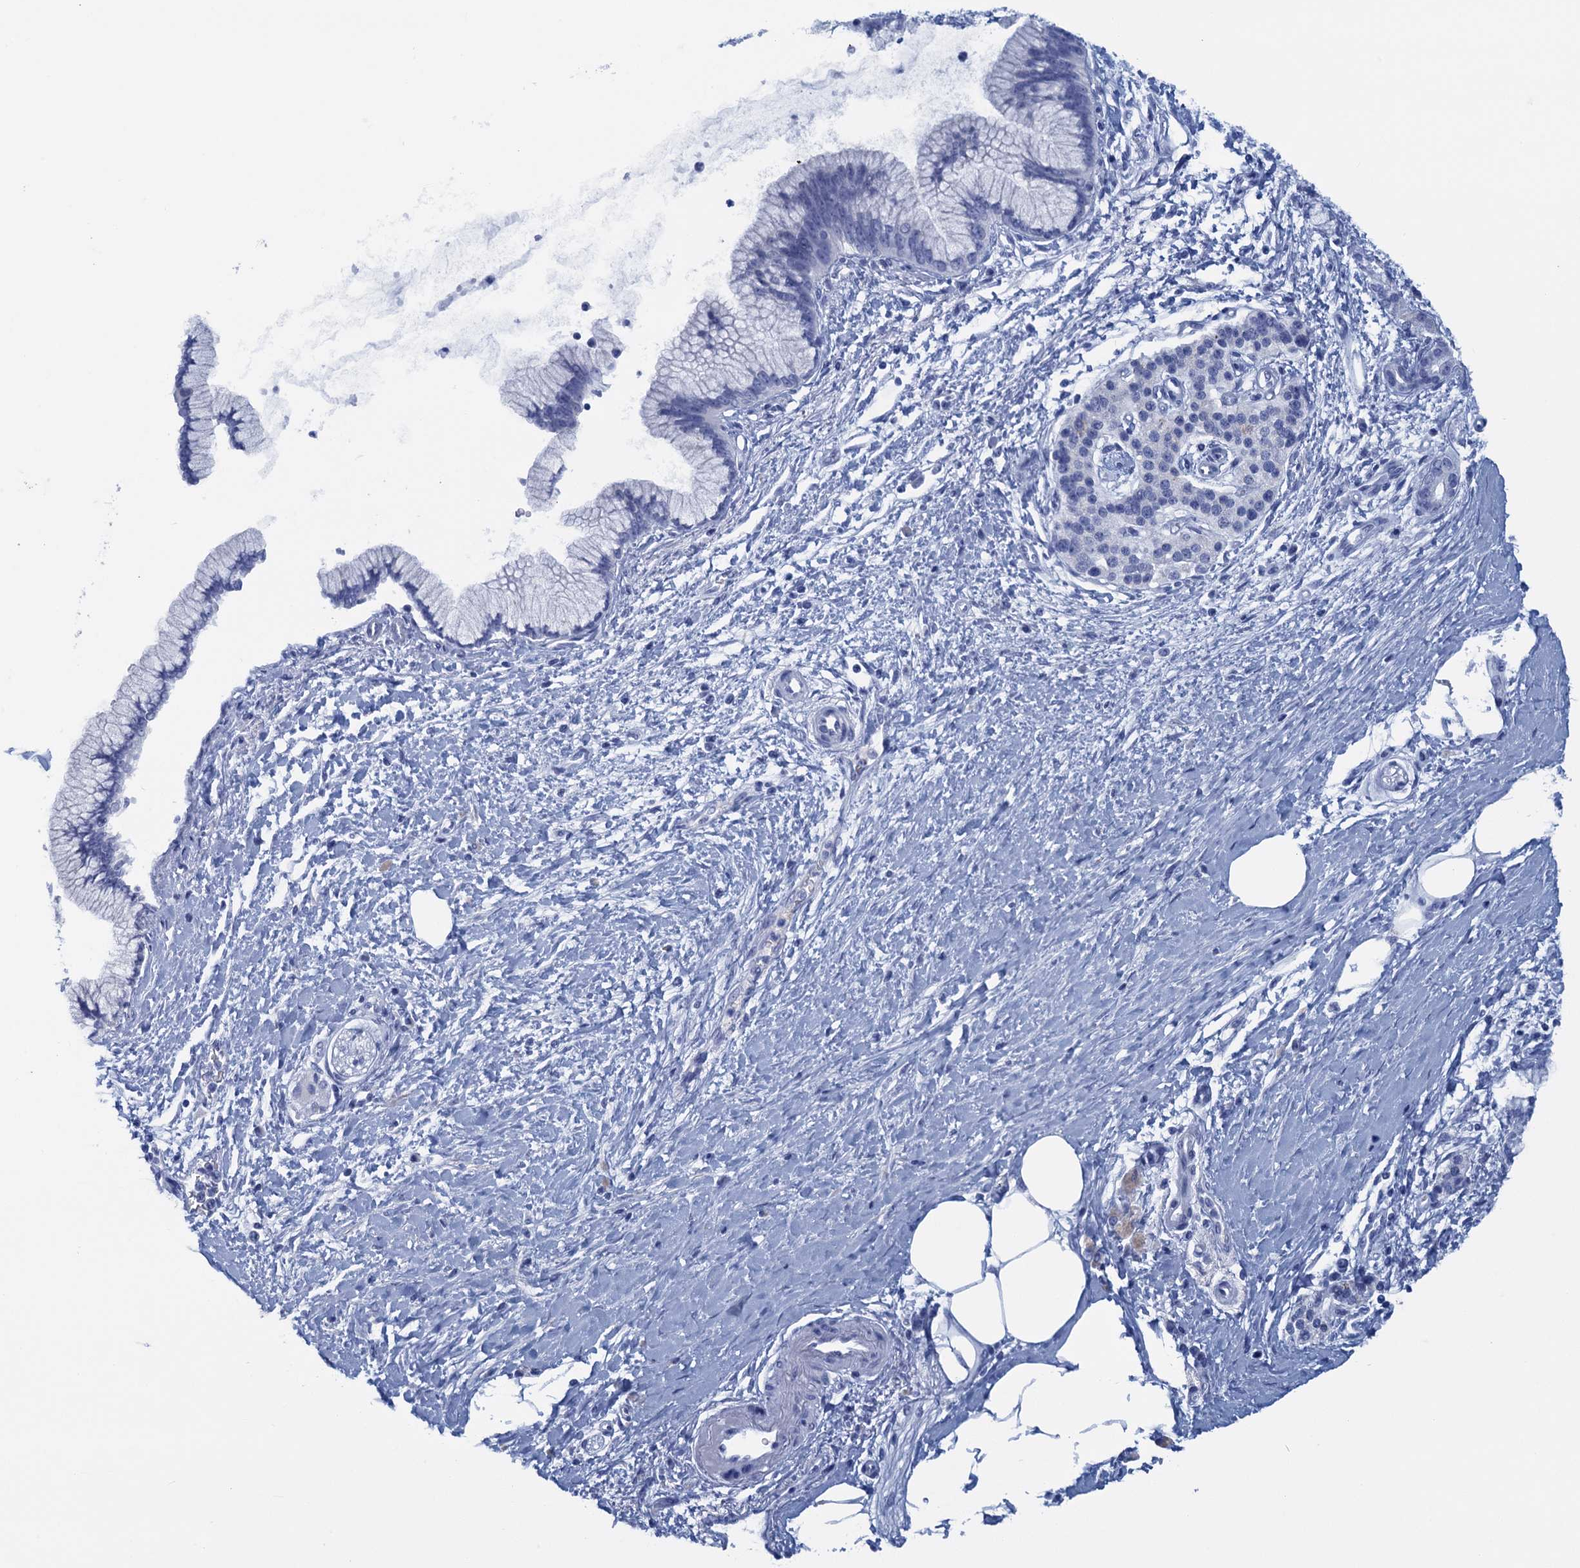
{"staining": {"intensity": "moderate", "quantity": "<25%", "location": "cytoplasmic/membranous"}, "tissue": "pancreatic cancer", "cell_type": "Tumor cells", "image_type": "cancer", "snomed": [{"axis": "morphology", "description": "Adenocarcinoma, NOS"}, {"axis": "topography", "description": "Pancreas"}], "caption": "IHC staining of pancreatic cancer (adenocarcinoma), which exhibits low levels of moderate cytoplasmic/membranous staining in approximately <25% of tumor cells indicating moderate cytoplasmic/membranous protein positivity. The staining was performed using DAB (brown) for protein detection and nuclei were counterstained in hematoxylin (blue).", "gene": "SCEL", "patient": {"sex": "male", "age": 58}}